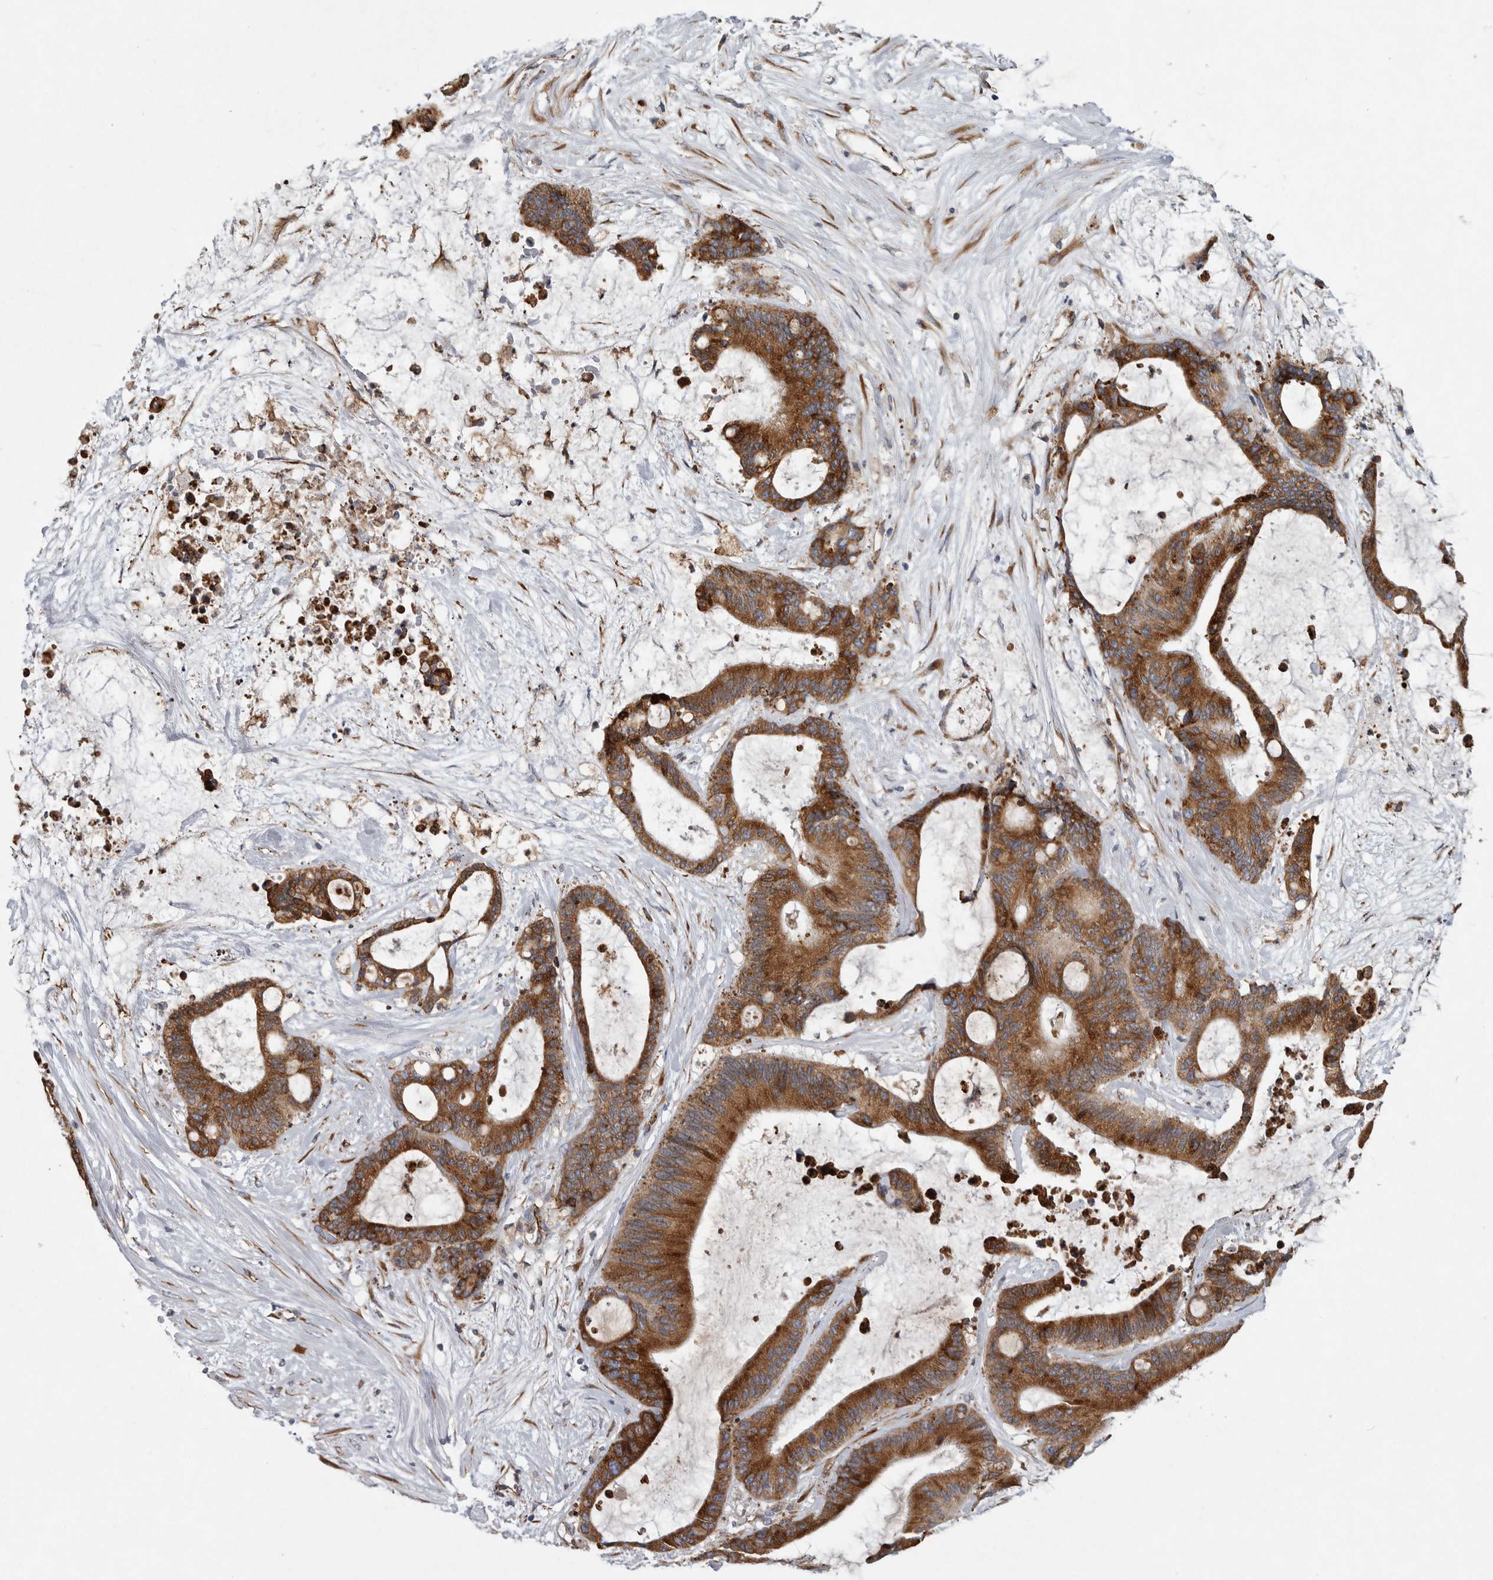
{"staining": {"intensity": "strong", "quantity": ">75%", "location": "cytoplasmic/membranous"}, "tissue": "liver cancer", "cell_type": "Tumor cells", "image_type": "cancer", "snomed": [{"axis": "morphology", "description": "Cholangiocarcinoma"}, {"axis": "topography", "description": "Liver"}], "caption": "Brown immunohistochemical staining in cholangiocarcinoma (liver) reveals strong cytoplasmic/membranous positivity in approximately >75% of tumor cells.", "gene": "MINPP1", "patient": {"sex": "female", "age": 73}}